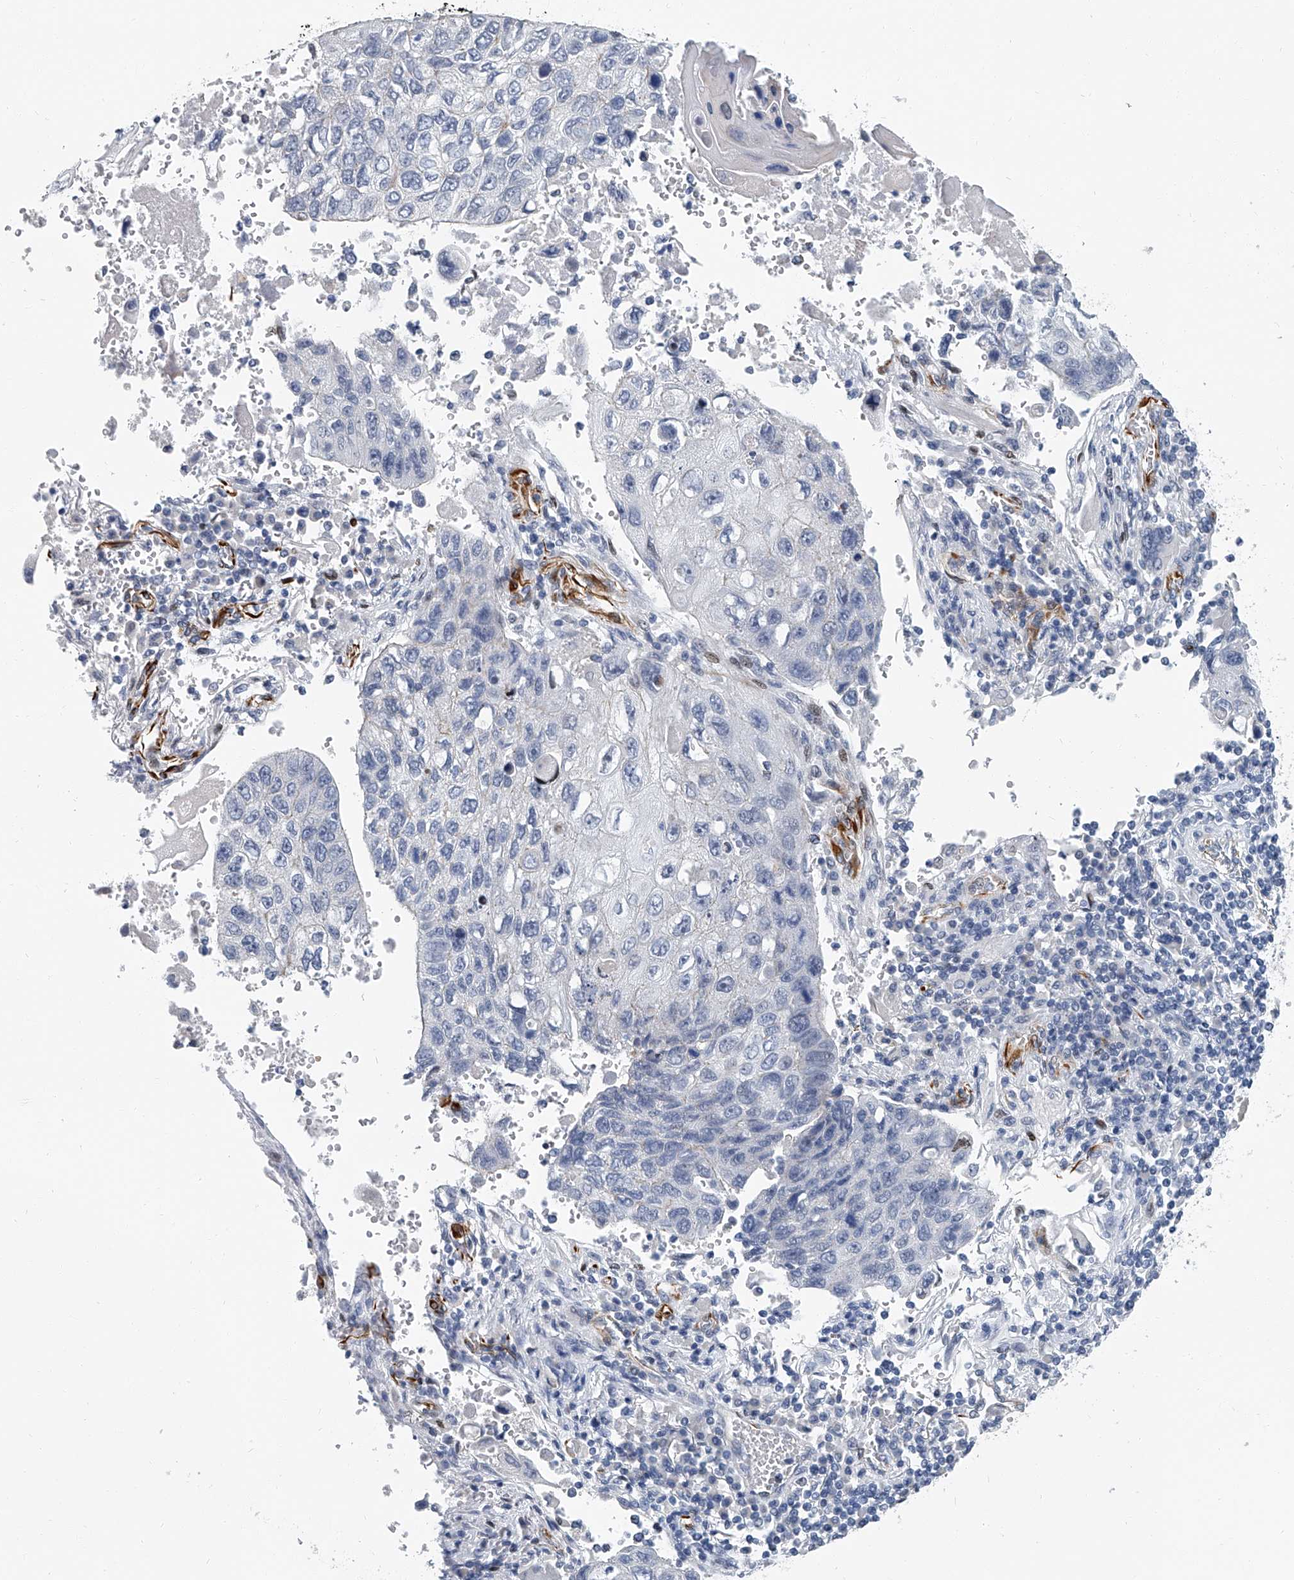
{"staining": {"intensity": "negative", "quantity": "none", "location": "none"}, "tissue": "lung cancer", "cell_type": "Tumor cells", "image_type": "cancer", "snomed": [{"axis": "morphology", "description": "Squamous cell carcinoma, NOS"}, {"axis": "topography", "description": "Lung"}], "caption": "Tumor cells show no significant protein expression in lung squamous cell carcinoma.", "gene": "KIRREL1", "patient": {"sex": "male", "age": 61}}